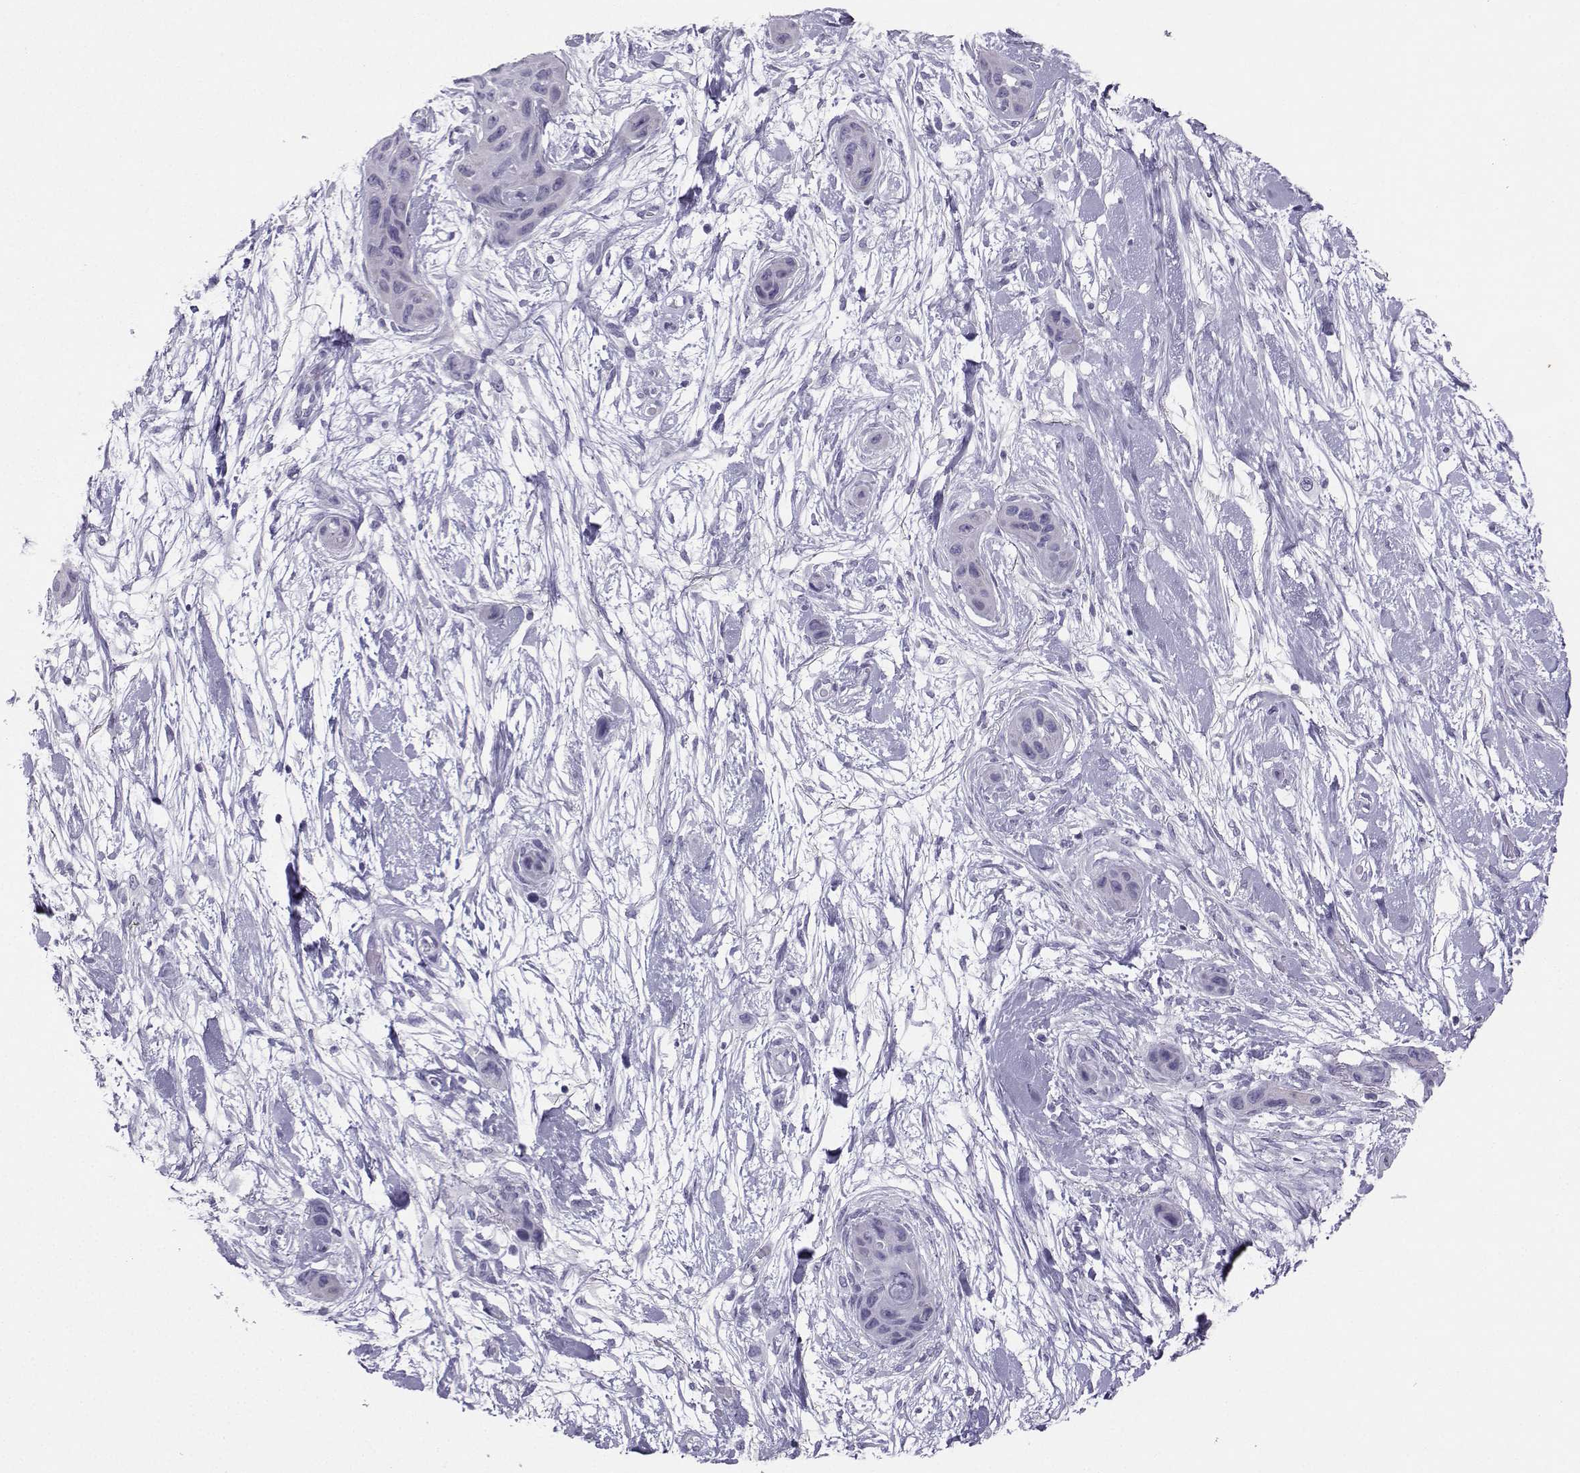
{"staining": {"intensity": "negative", "quantity": "none", "location": "none"}, "tissue": "skin cancer", "cell_type": "Tumor cells", "image_type": "cancer", "snomed": [{"axis": "morphology", "description": "Squamous cell carcinoma, NOS"}, {"axis": "topography", "description": "Skin"}], "caption": "Tumor cells show no significant protein staining in squamous cell carcinoma (skin).", "gene": "NEFL", "patient": {"sex": "male", "age": 79}}